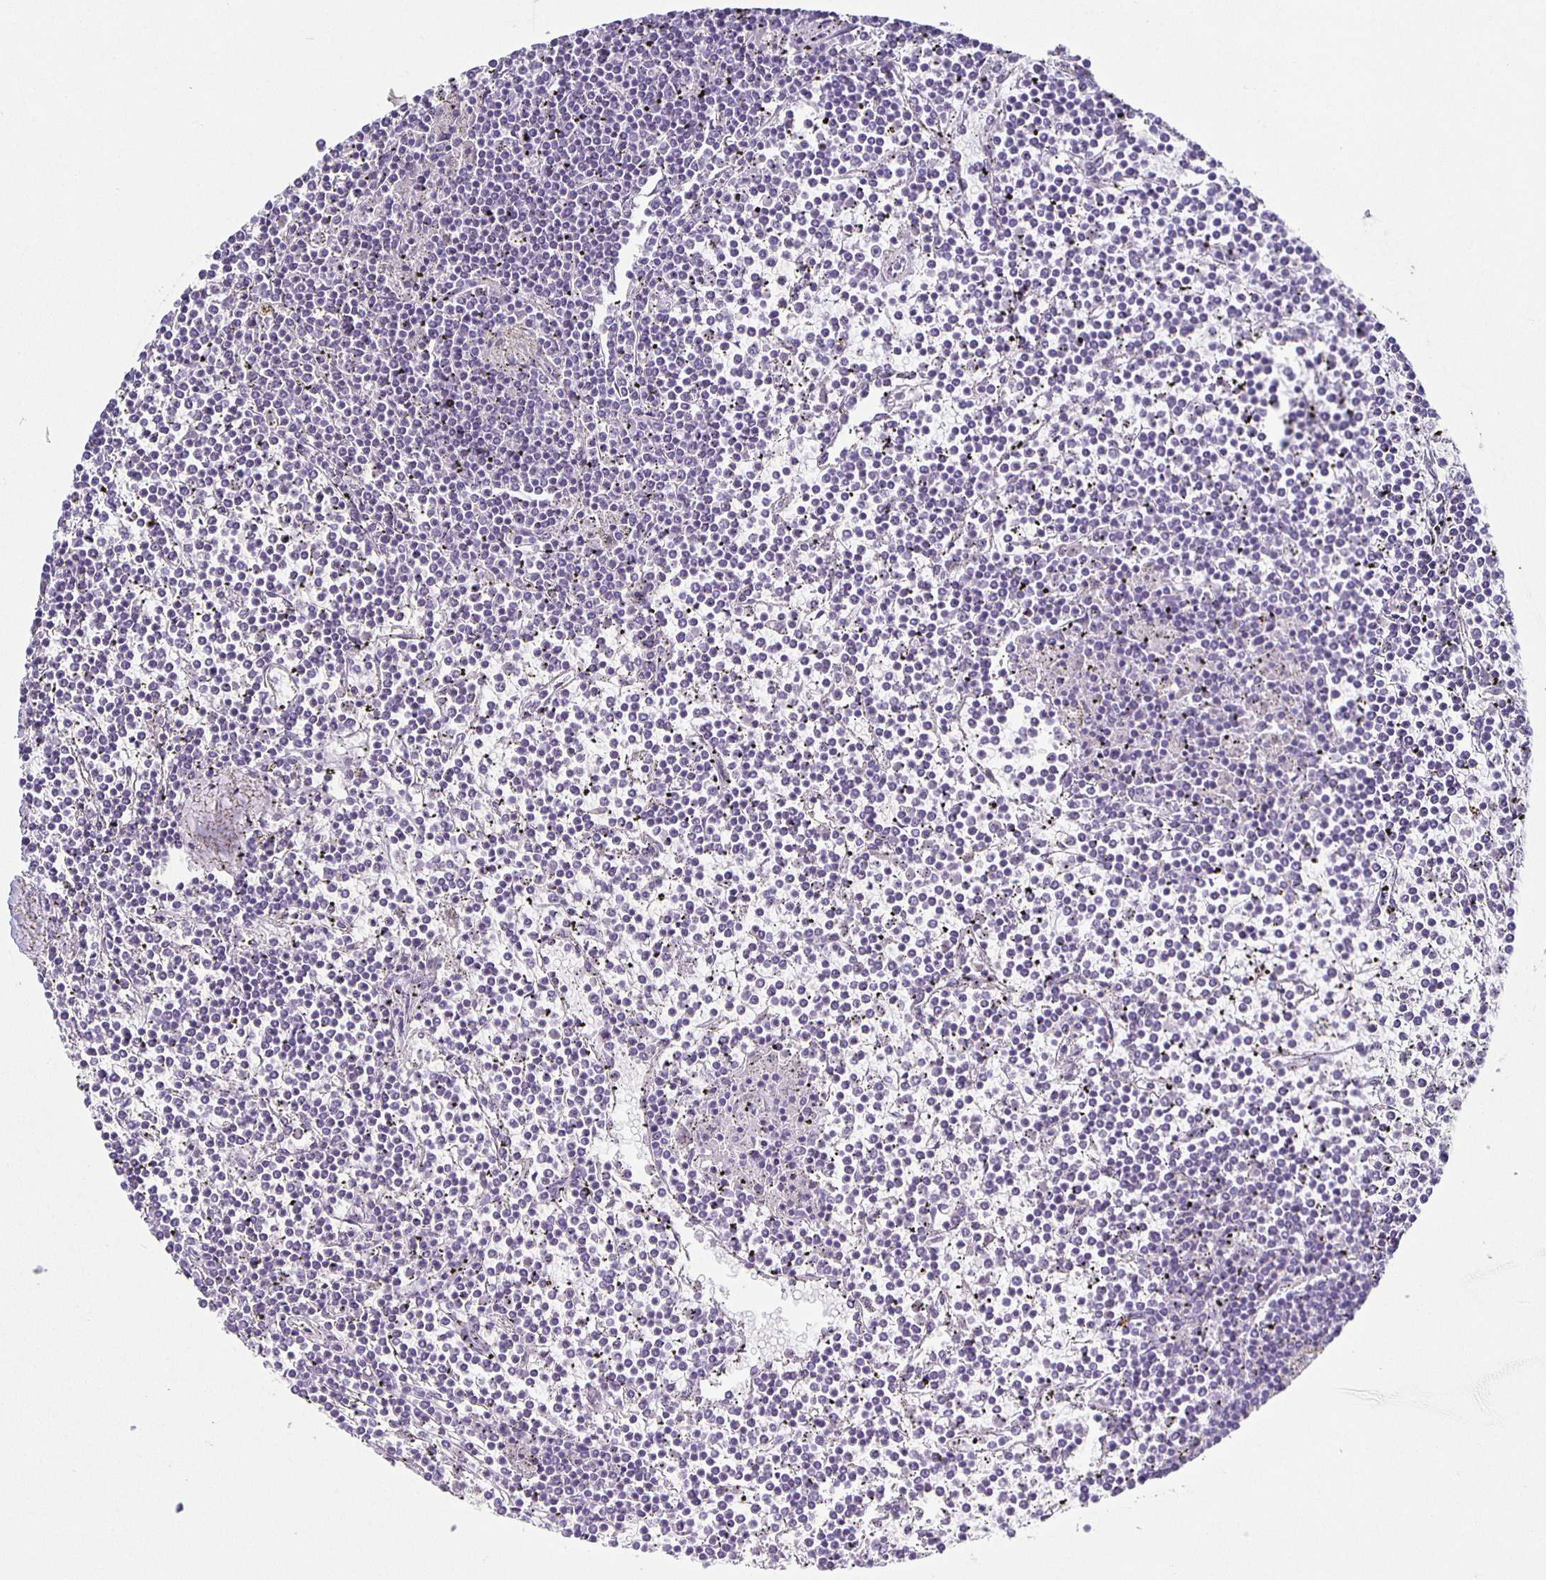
{"staining": {"intensity": "negative", "quantity": "none", "location": "none"}, "tissue": "lymphoma", "cell_type": "Tumor cells", "image_type": "cancer", "snomed": [{"axis": "morphology", "description": "Malignant lymphoma, non-Hodgkin's type, Low grade"}, {"axis": "topography", "description": "Spleen"}], "caption": "Immunohistochemical staining of low-grade malignant lymphoma, non-Hodgkin's type shows no significant staining in tumor cells. (Brightfield microscopy of DAB IHC at high magnification).", "gene": "CARNS1", "patient": {"sex": "female", "age": 19}}